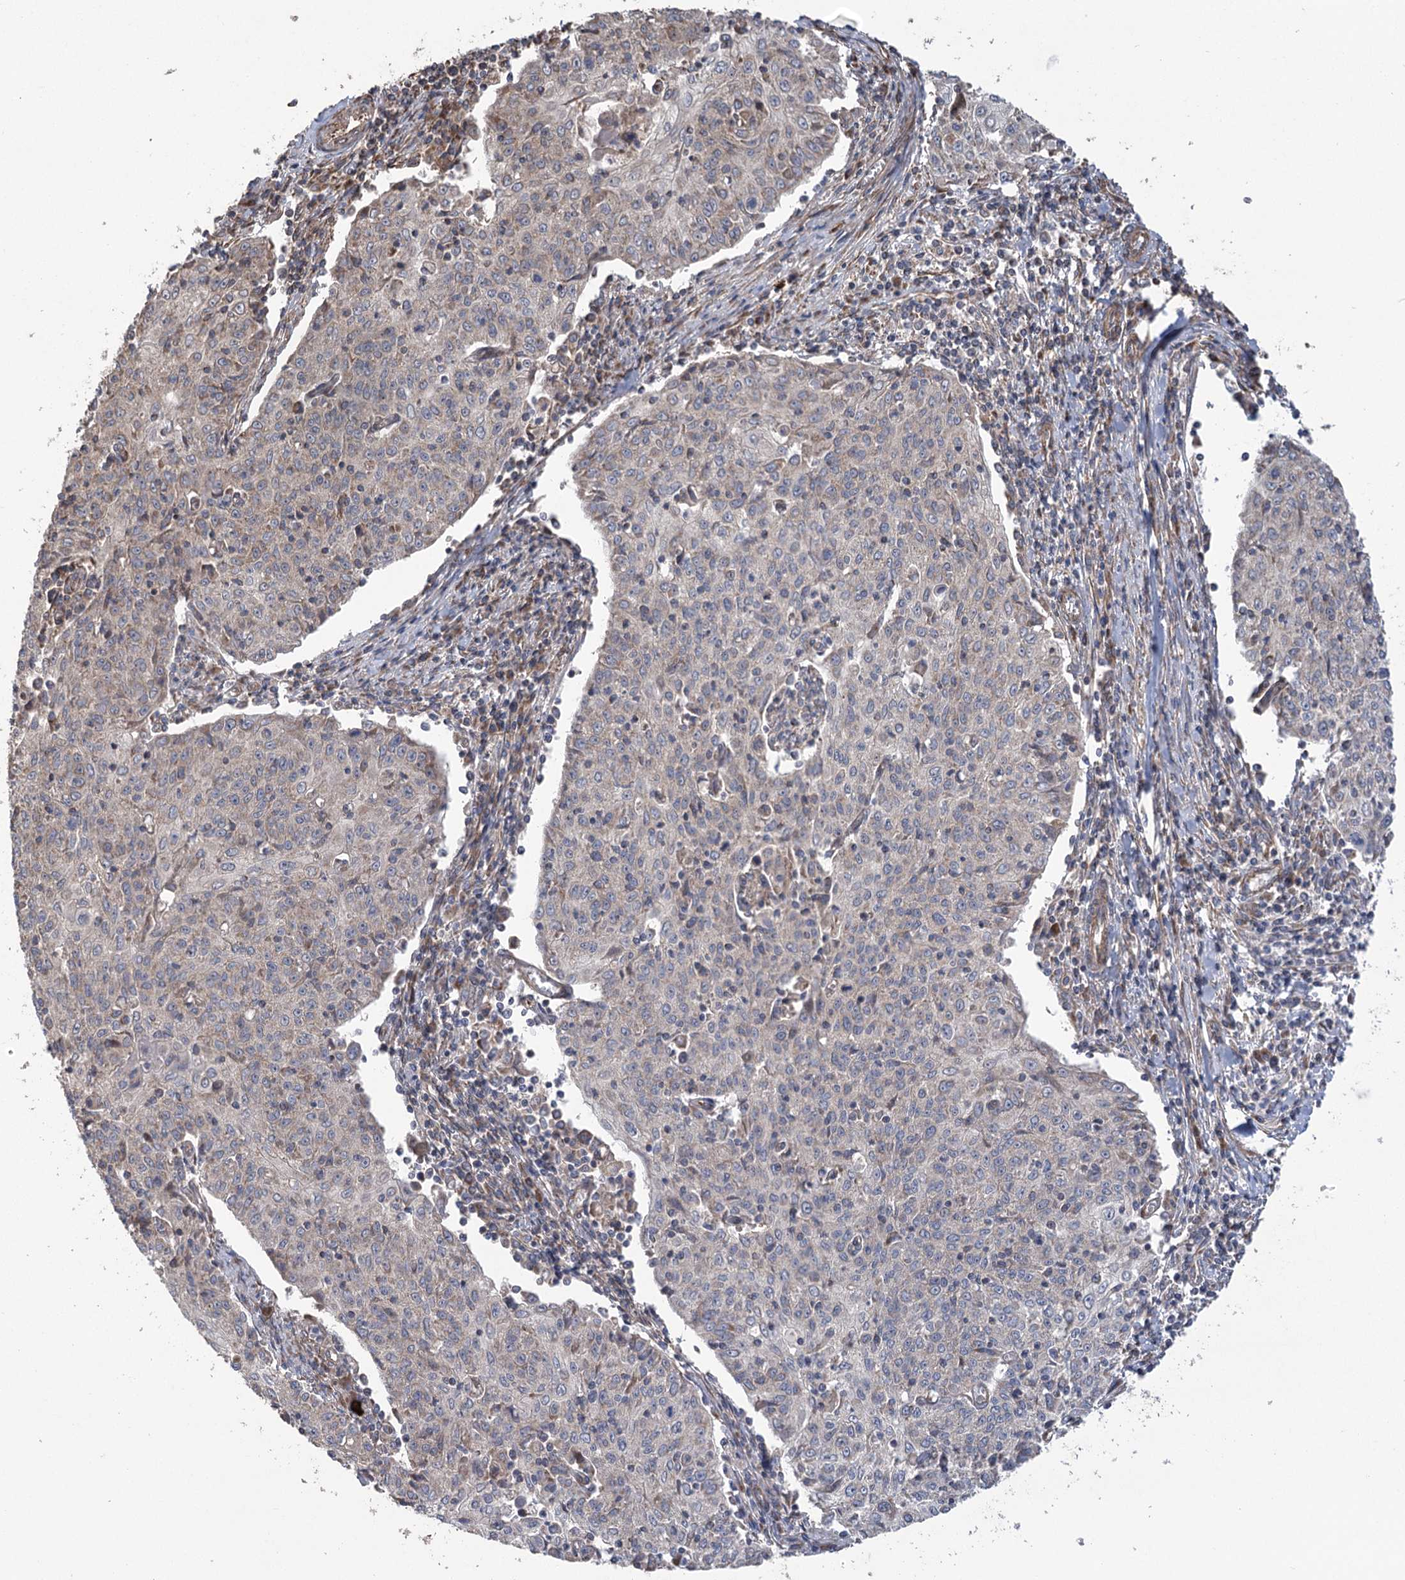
{"staining": {"intensity": "weak", "quantity": "<25%", "location": "cytoplasmic/membranous"}, "tissue": "cervical cancer", "cell_type": "Tumor cells", "image_type": "cancer", "snomed": [{"axis": "morphology", "description": "Squamous cell carcinoma, NOS"}, {"axis": "topography", "description": "Cervix"}], "caption": "A micrograph of squamous cell carcinoma (cervical) stained for a protein shows no brown staining in tumor cells.", "gene": "RWDD4", "patient": {"sex": "female", "age": 48}}